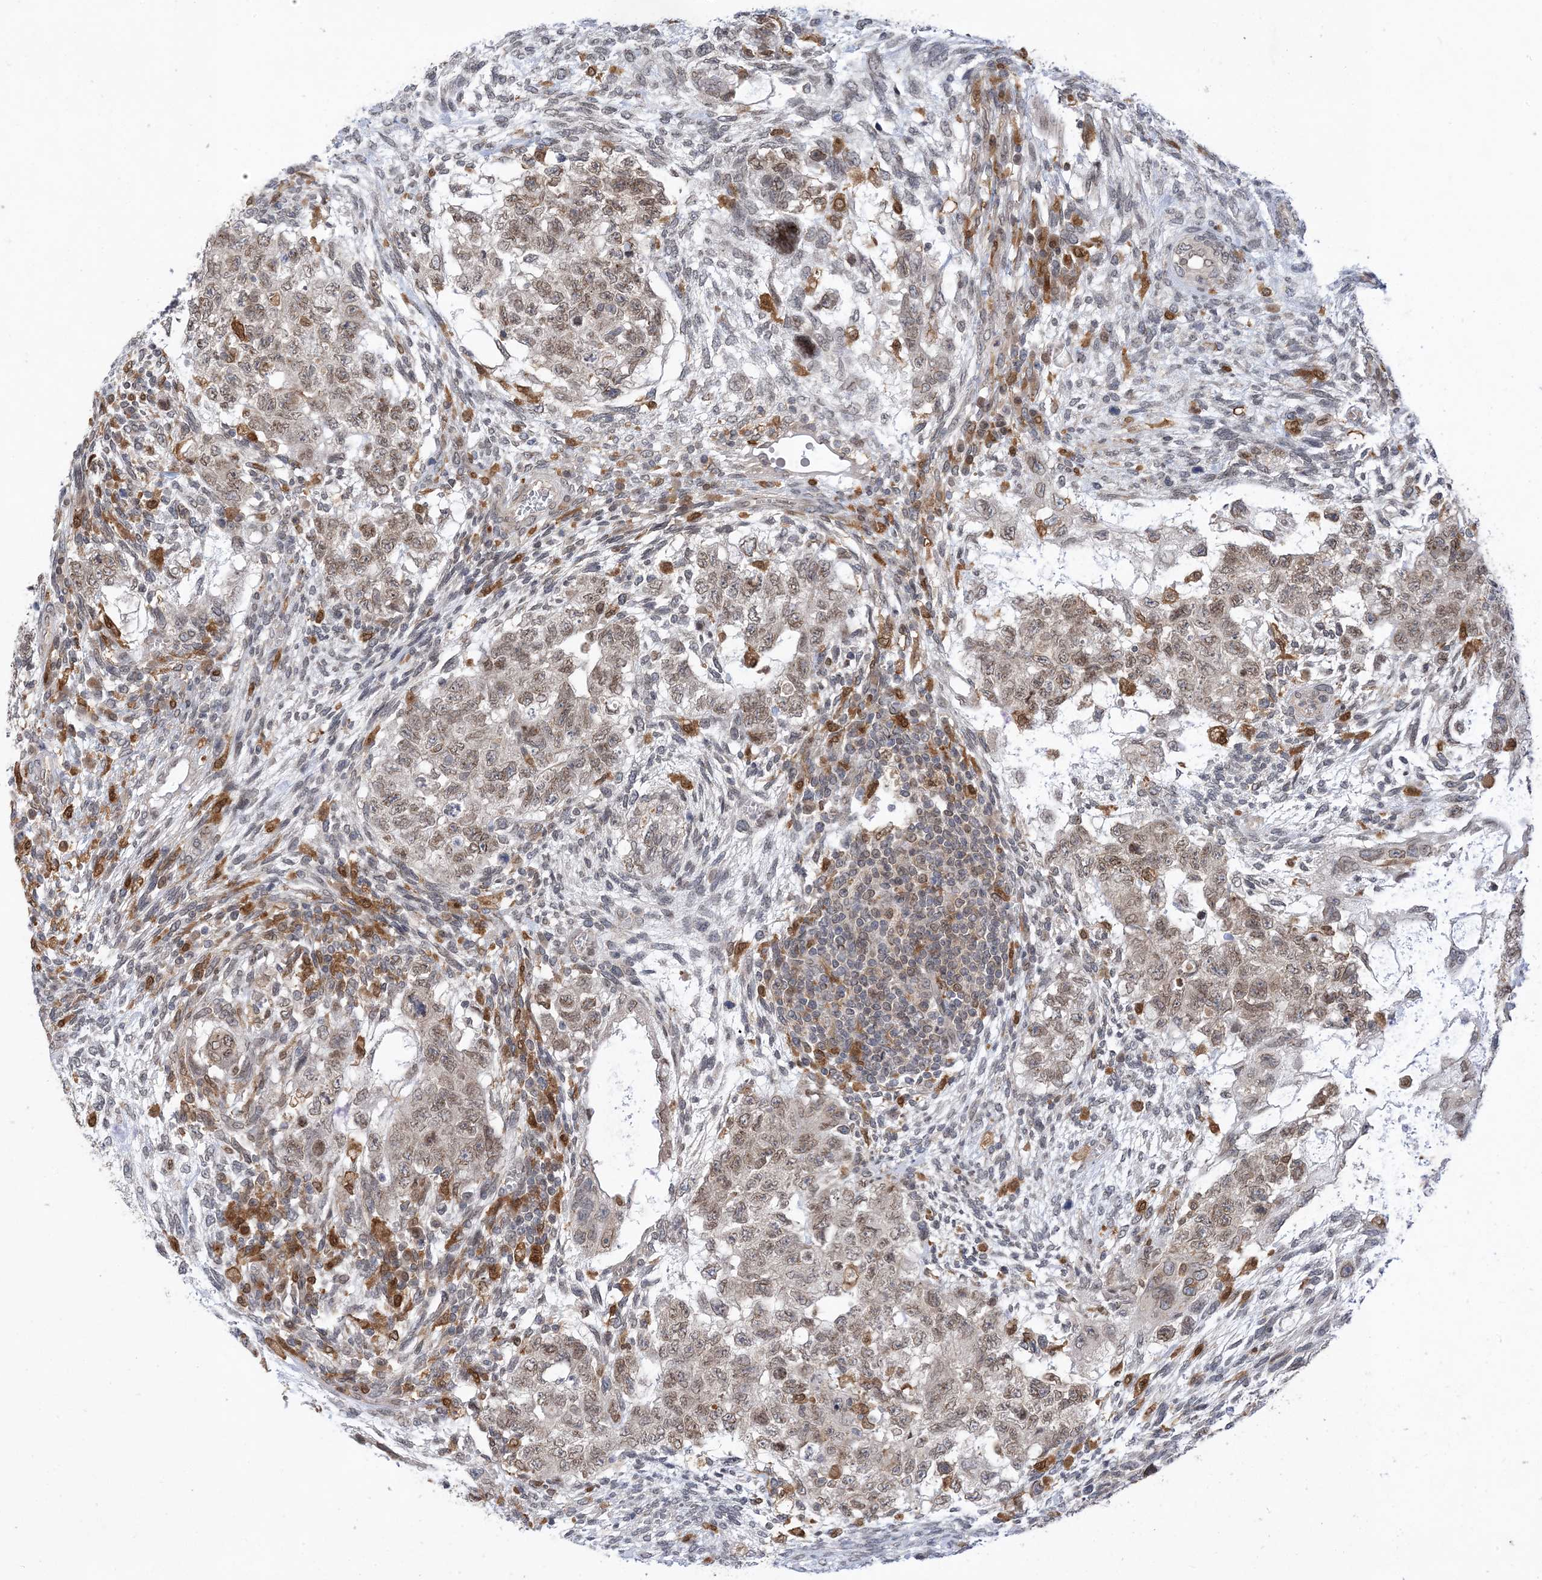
{"staining": {"intensity": "weak", "quantity": ">75%", "location": "nuclear"}, "tissue": "testis cancer", "cell_type": "Tumor cells", "image_type": "cancer", "snomed": [{"axis": "morphology", "description": "Carcinoma, Embryonal, NOS"}, {"axis": "topography", "description": "Testis"}], "caption": "Immunohistochemical staining of human testis cancer displays low levels of weak nuclear expression in about >75% of tumor cells.", "gene": "NAGK", "patient": {"sex": "male", "age": 37}}